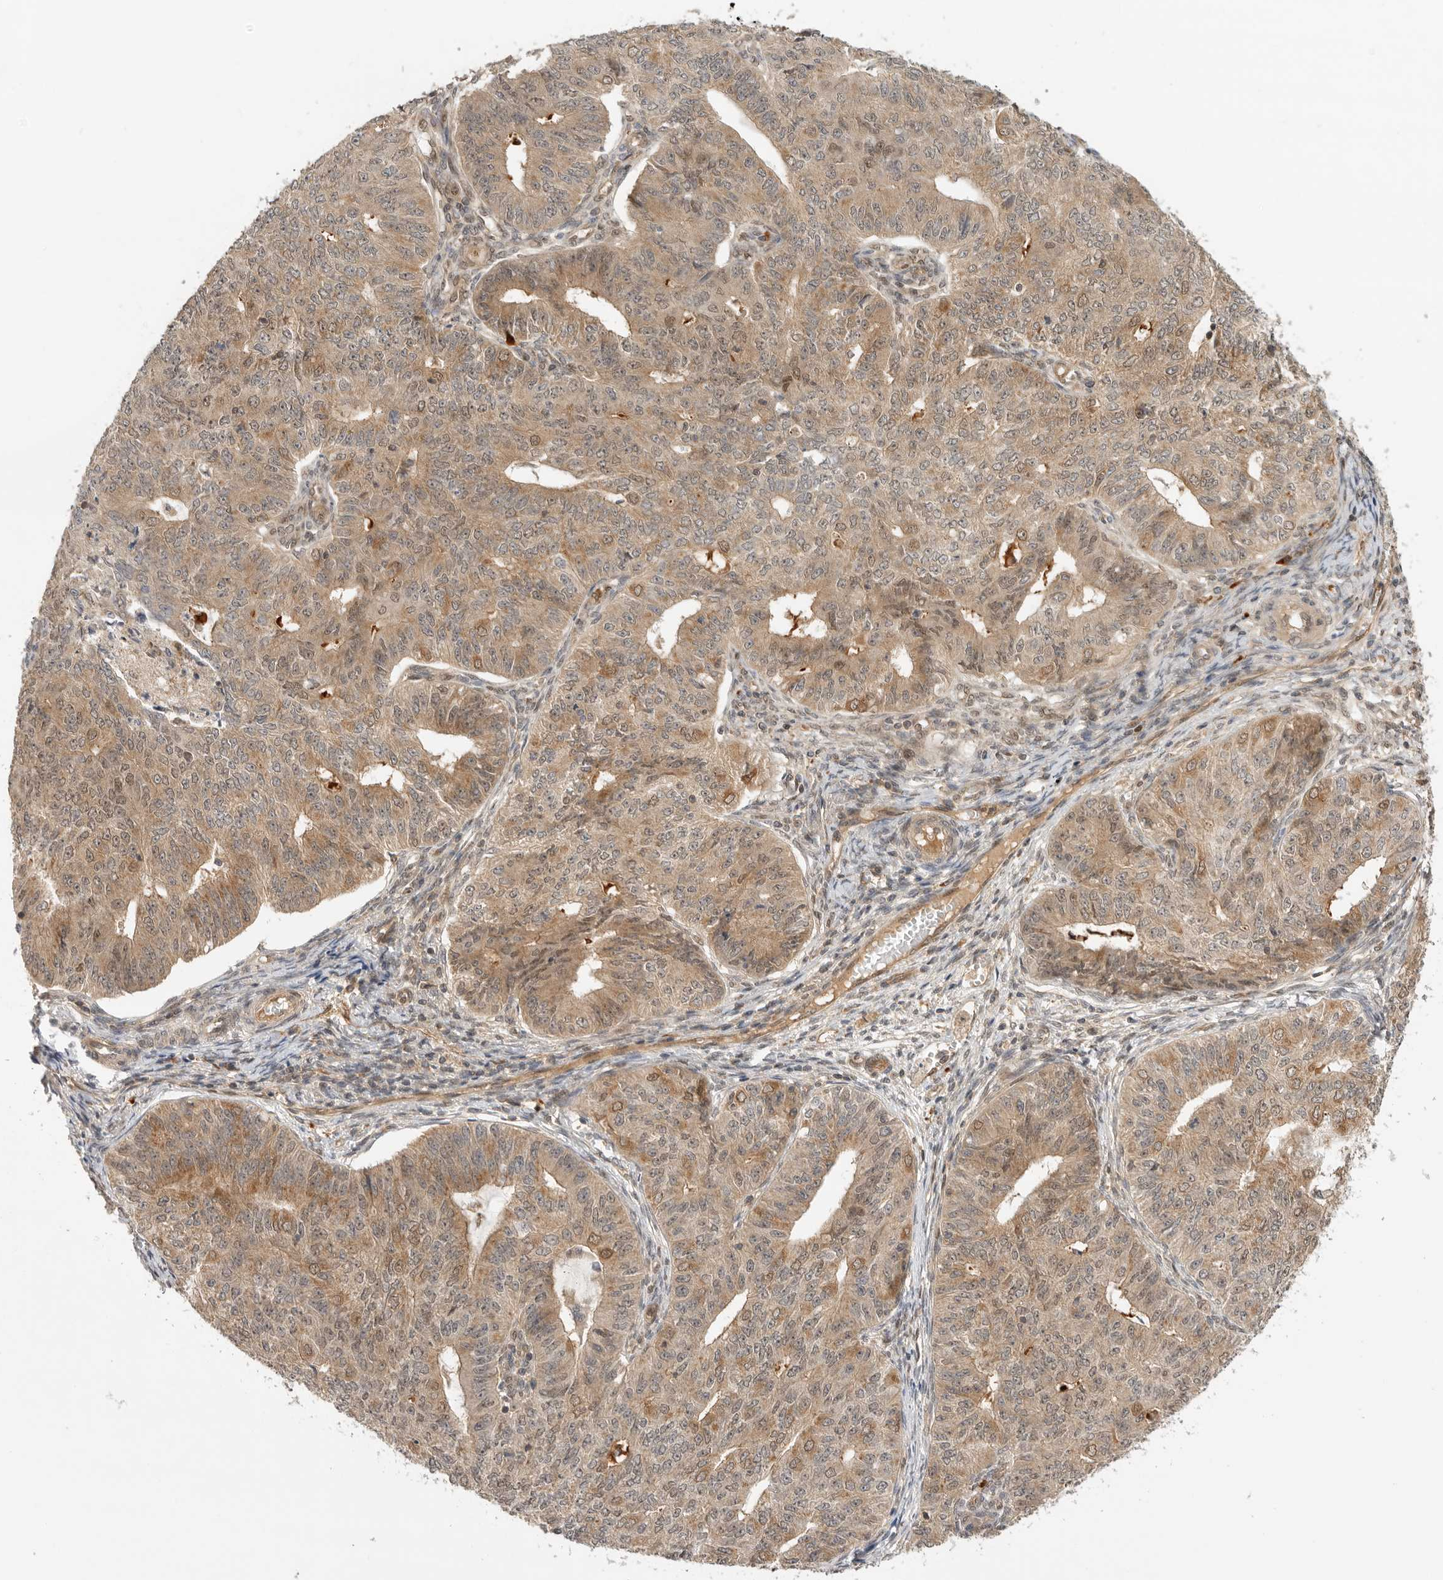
{"staining": {"intensity": "weak", "quantity": ">75%", "location": "cytoplasmic/membranous"}, "tissue": "endometrial cancer", "cell_type": "Tumor cells", "image_type": "cancer", "snomed": [{"axis": "morphology", "description": "Adenocarcinoma, NOS"}, {"axis": "topography", "description": "Endometrium"}], "caption": "The immunohistochemical stain shows weak cytoplasmic/membranous positivity in tumor cells of adenocarcinoma (endometrial) tissue.", "gene": "DCAF8", "patient": {"sex": "female", "age": 32}}